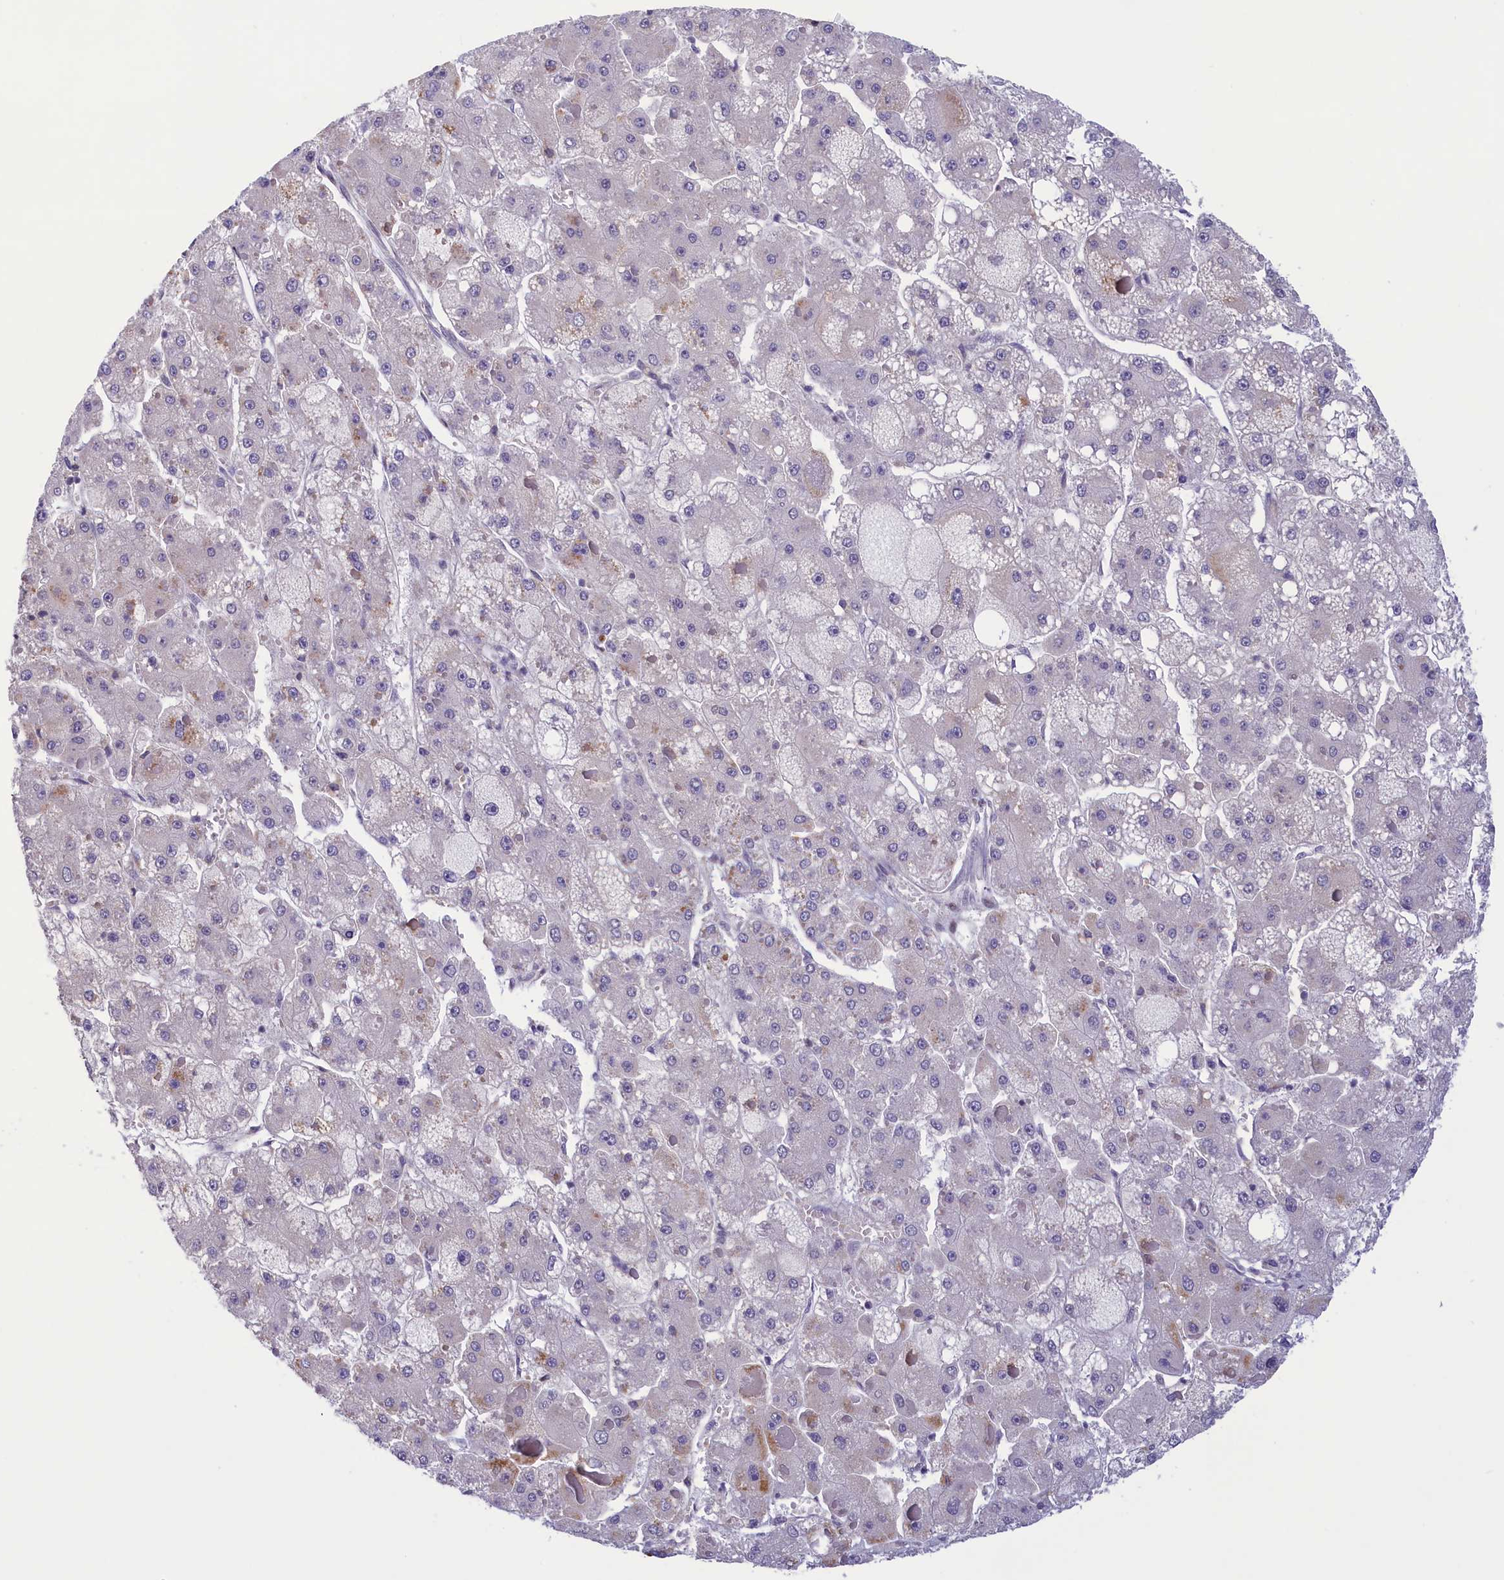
{"staining": {"intensity": "negative", "quantity": "none", "location": "none"}, "tissue": "liver cancer", "cell_type": "Tumor cells", "image_type": "cancer", "snomed": [{"axis": "morphology", "description": "Carcinoma, Hepatocellular, NOS"}, {"axis": "topography", "description": "Liver"}], "caption": "Tumor cells are negative for protein expression in human hepatocellular carcinoma (liver).", "gene": "CORO2A", "patient": {"sex": "female", "age": 73}}